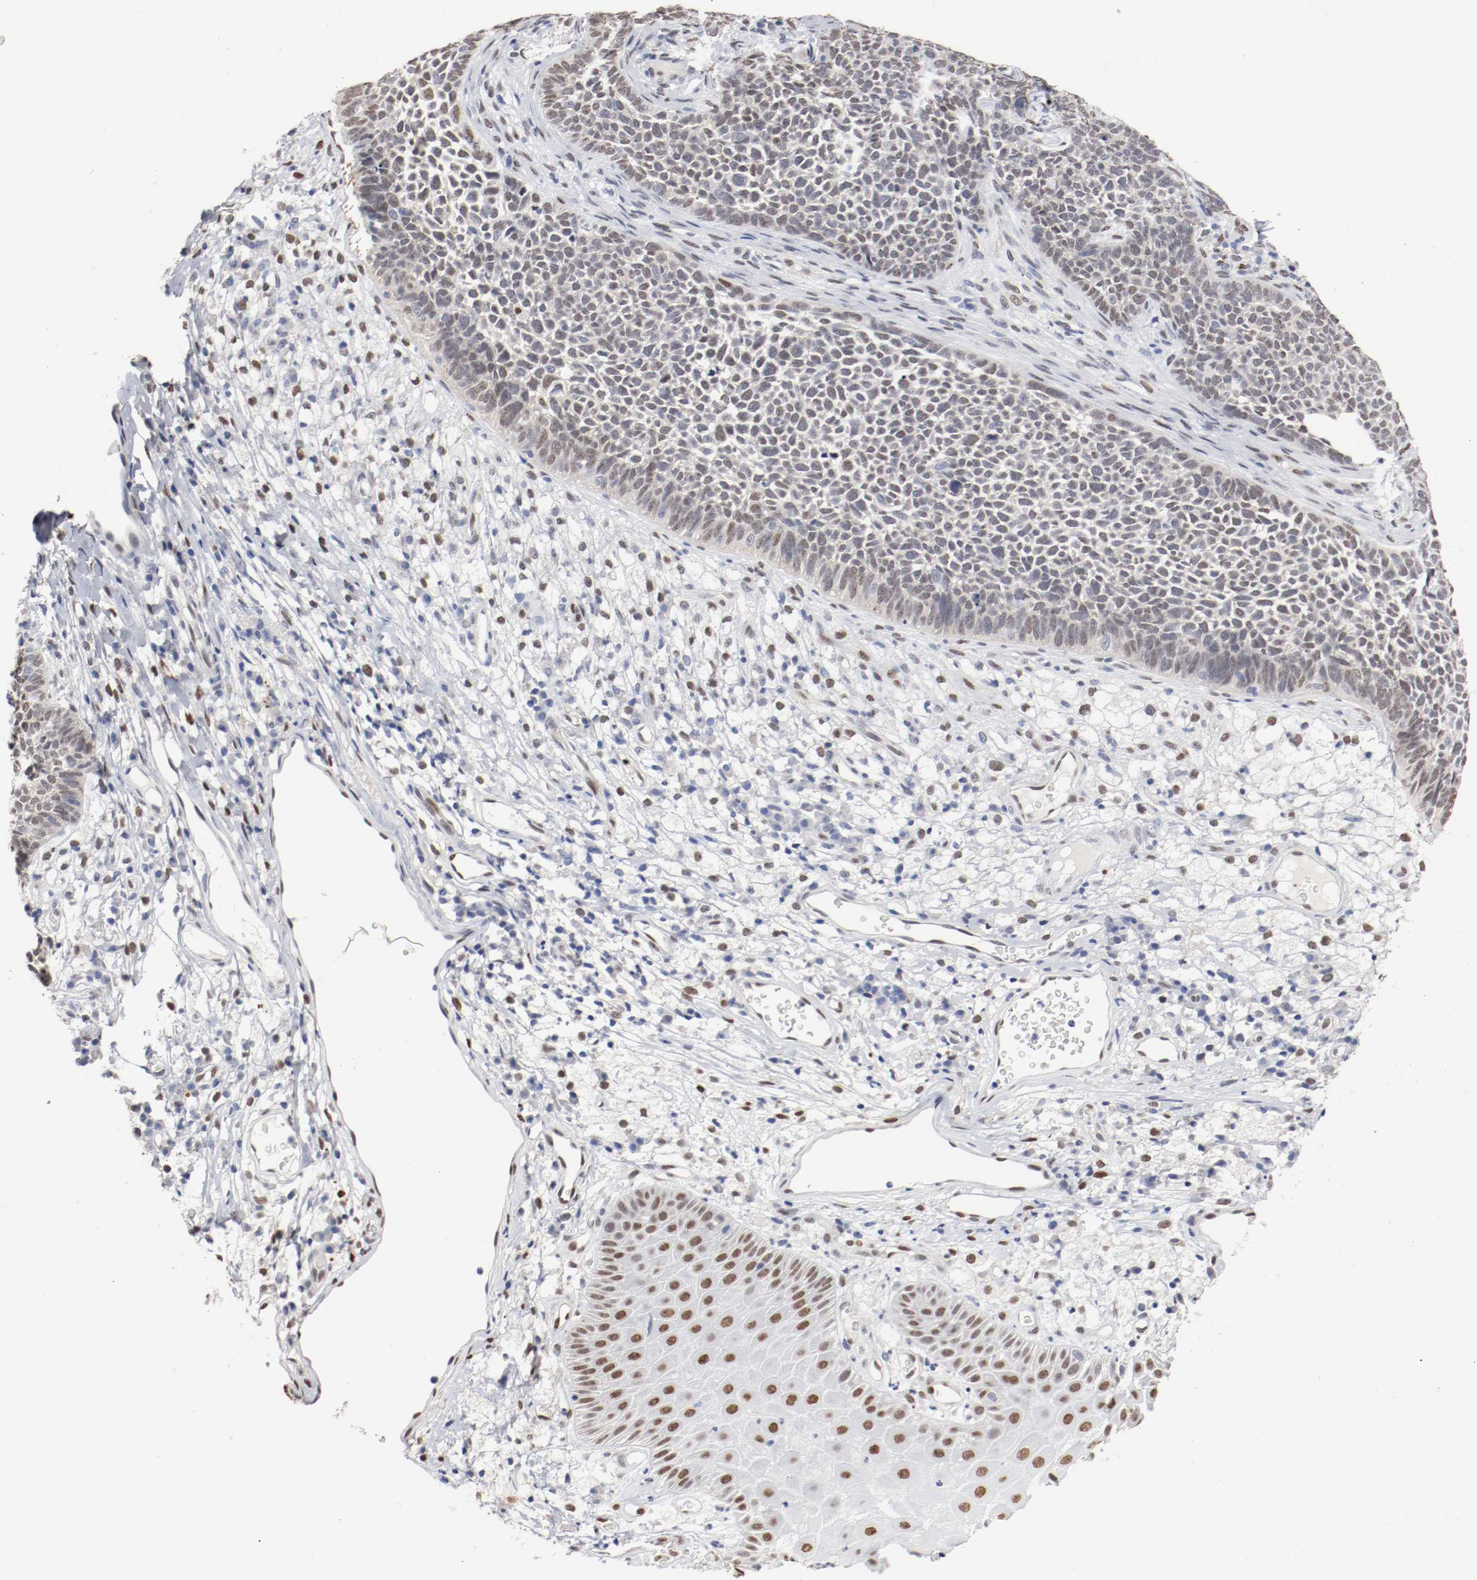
{"staining": {"intensity": "moderate", "quantity": "25%-75%", "location": "cytoplasmic/membranous,nuclear"}, "tissue": "skin cancer", "cell_type": "Tumor cells", "image_type": "cancer", "snomed": [{"axis": "morphology", "description": "Basal cell carcinoma"}, {"axis": "topography", "description": "Skin"}], "caption": "Tumor cells exhibit medium levels of moderate cytoplasmic/membranous and nuclear positivity in approximately 25%-75% of cells in human basal cell carcinoma (skin).", "gene": "FOSL2", "patient": {"sex": "female", "age": 84}}